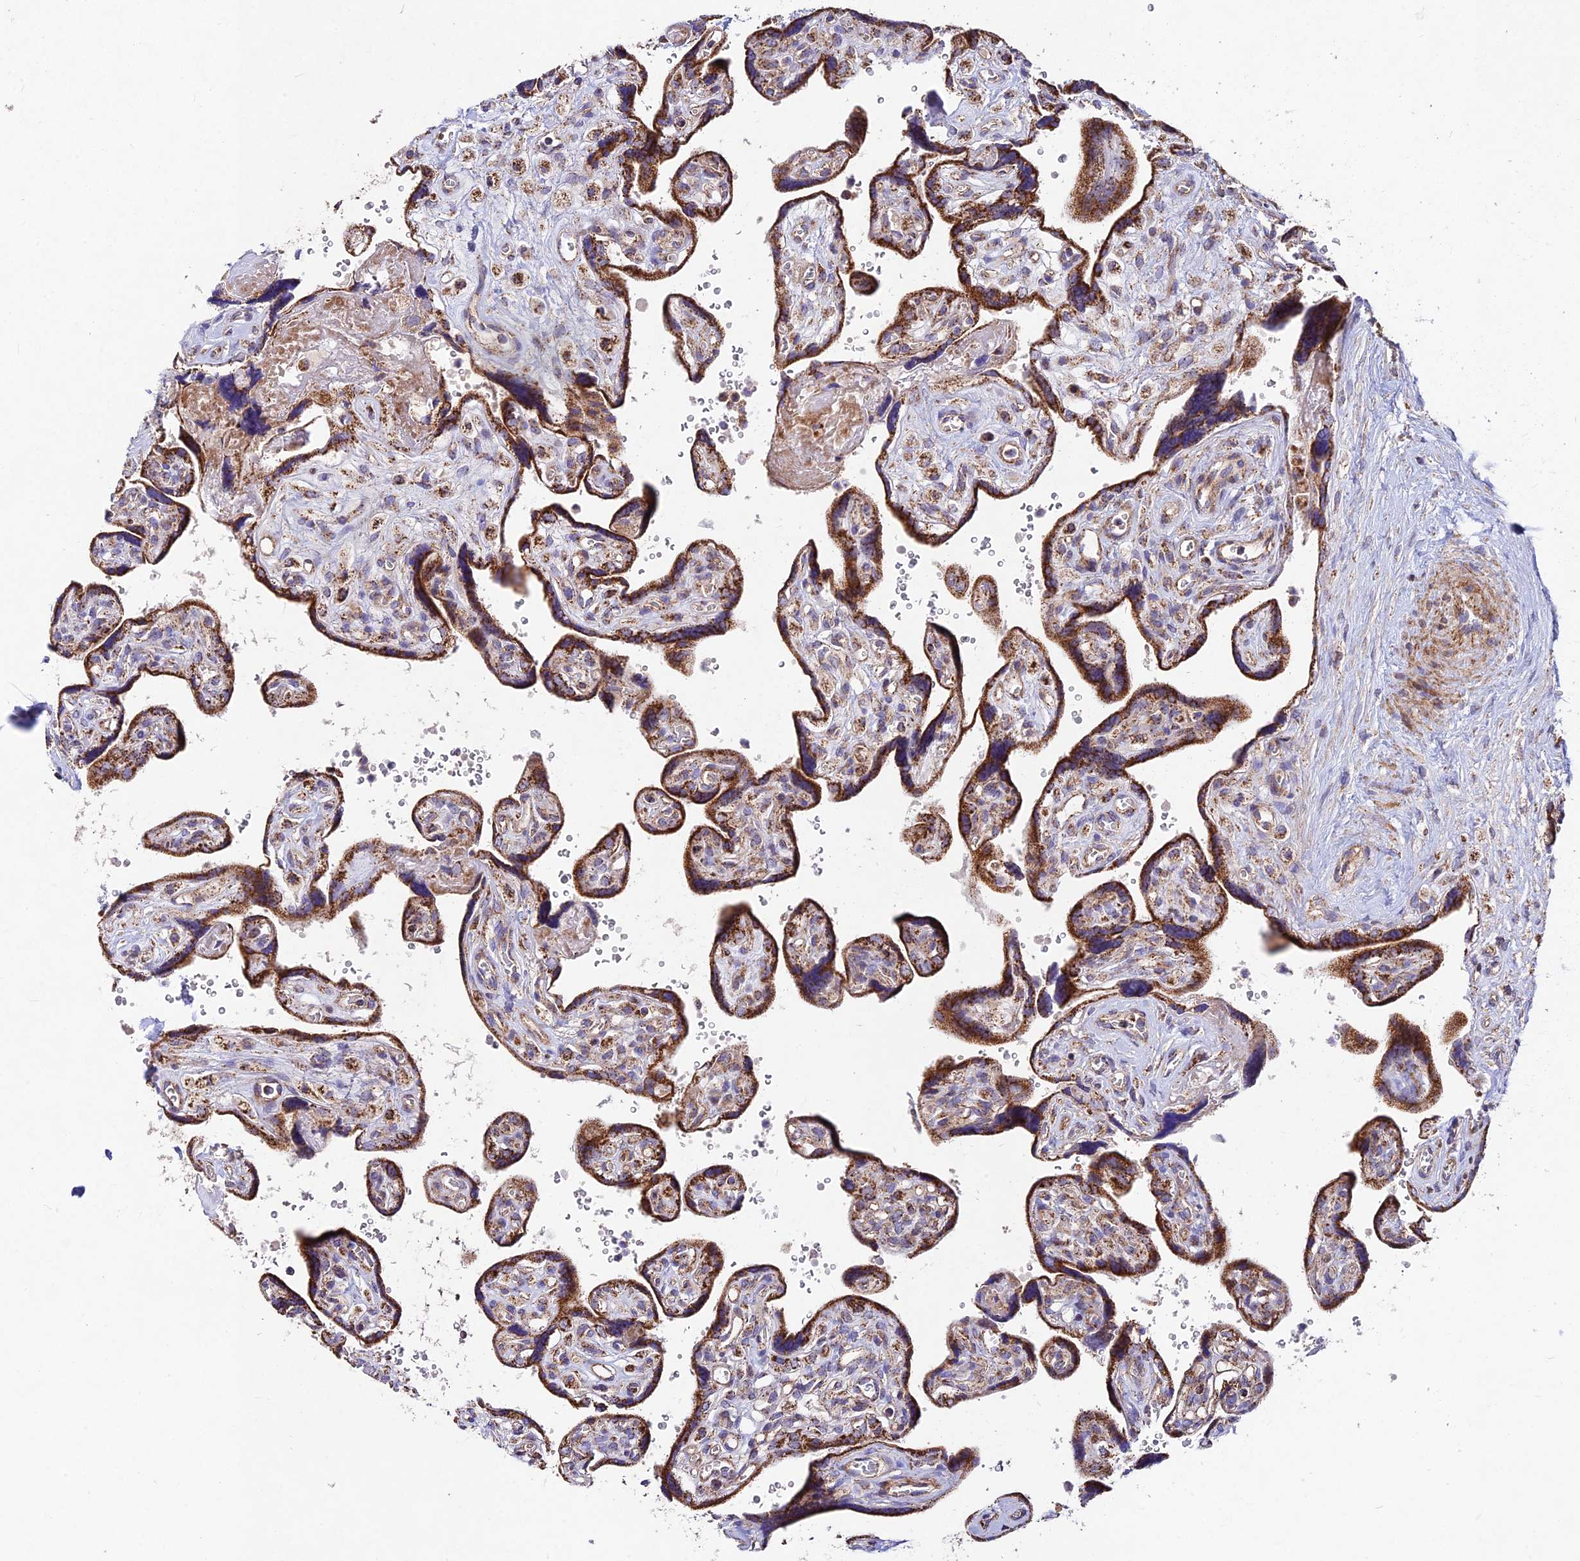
{"staining": {"intensity": "strong", "quantity": "25%-75%", "location": "cytoplasmic/membranous"}, "tissue": "placenta", "cell_type": "Trophoblastic cells", "image_type": "normal", "snomed": [{"axis": "morphology", "description": "Normal tissue, NOS"}, {"axis": "topography", "description": "Placenta"}], "caption": "Trophoblastic cells show strong cytoplasmic/membranous expression in about 25%-75% of cells in unremarkable placenta.", "gene": "KHDC3L", "patient": {"sex": "female", "age": 39}}